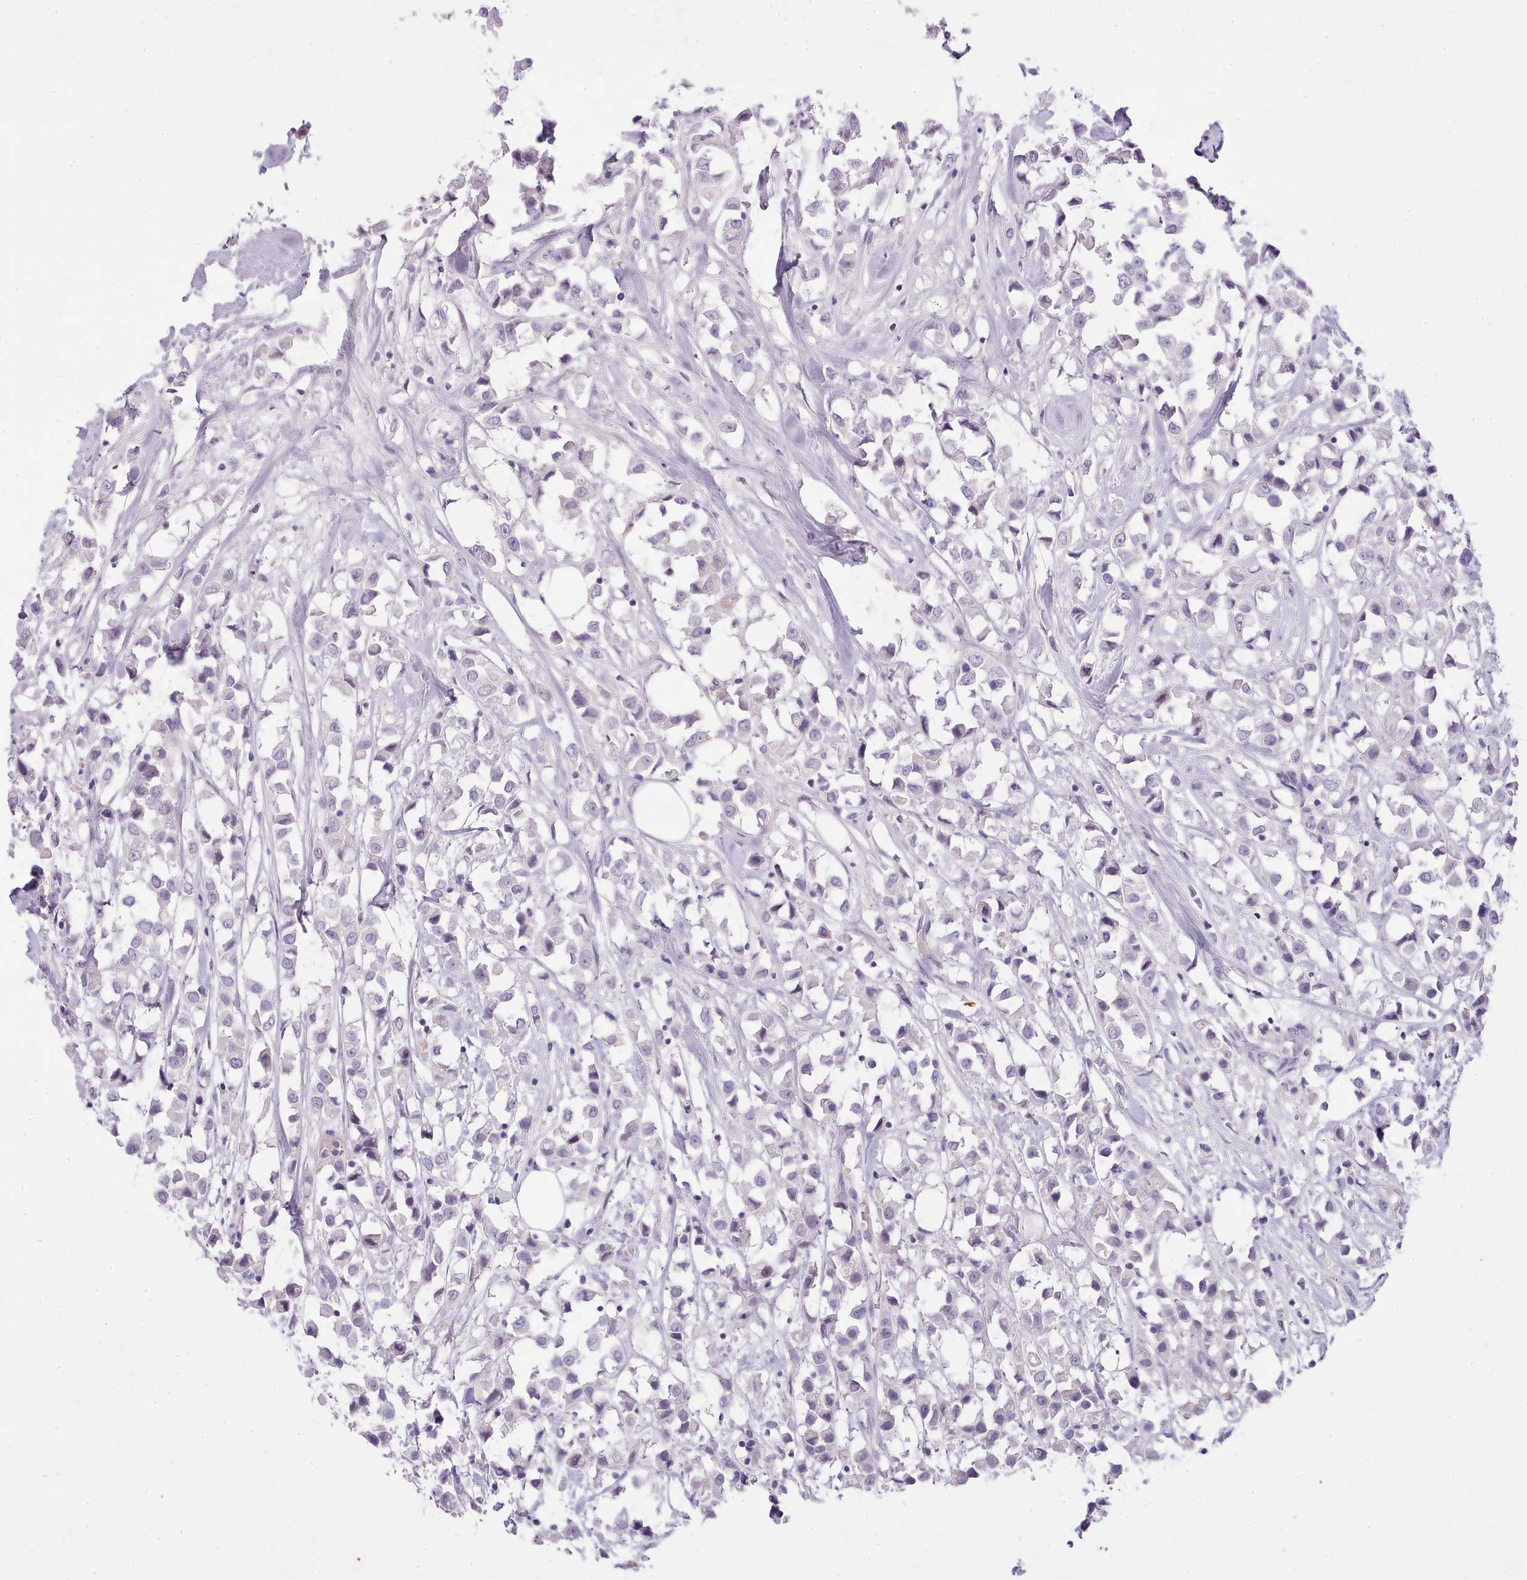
{"staining": {"intensity": "negative", "quantity": "none", "location": "none"}, "tissue": "breast cancer", "cell_type": "Tumor cells", "image_type": "cancer", "snomed": [{"axis": "morphology", "description": "Duct carcinoma"}, {"axis": "topography", "description": "Breast"}], "caption": "IHC photomicrograph of breast cancer stained for a protein (brown), which reveals no staining in tumor cells. Nuclei are stained in blue.", "gene": "TOX2", "patient": {"sex": "female", "age": 61}}